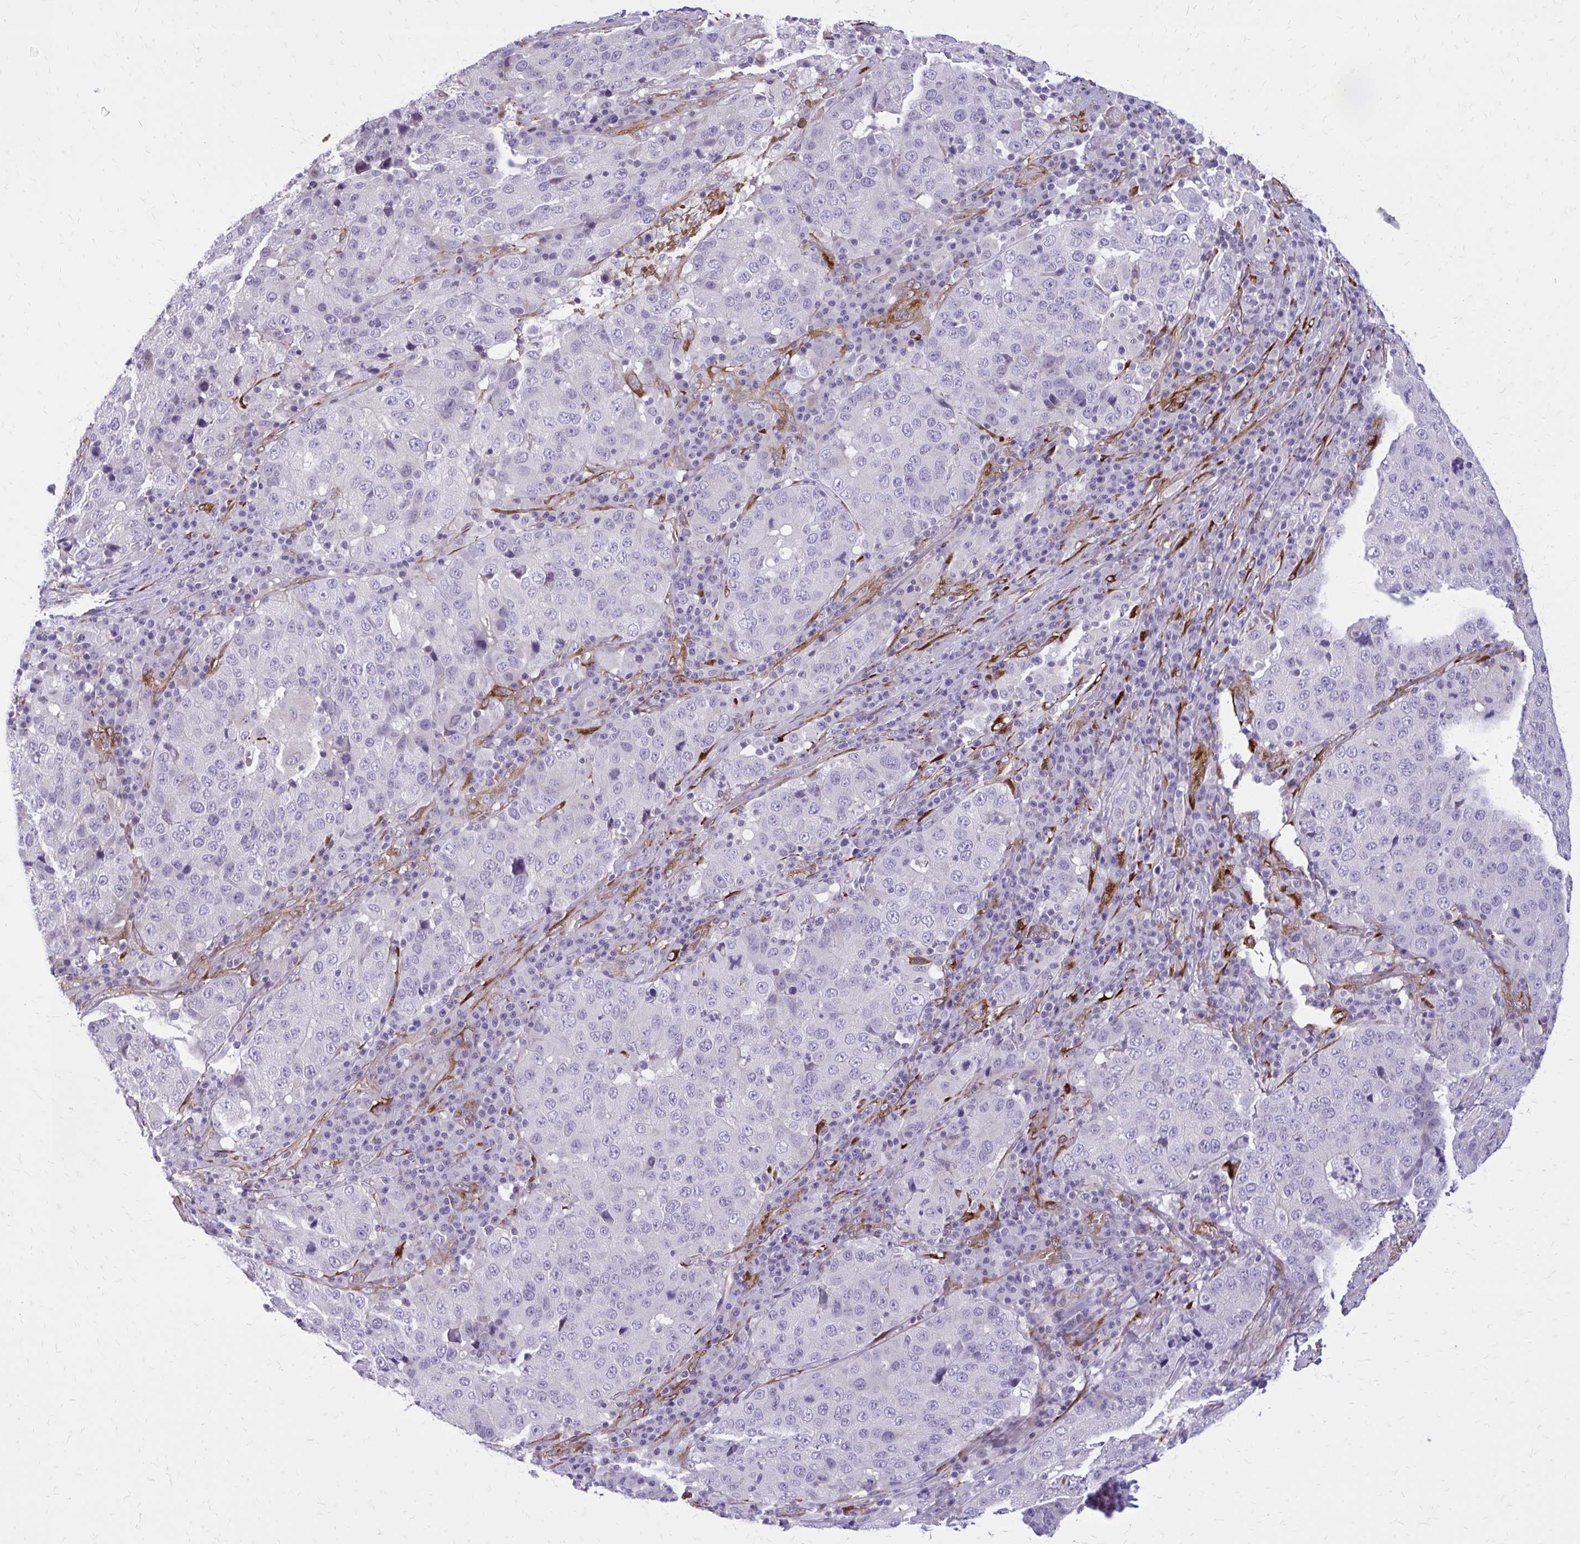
{"staining": {"intensity": "negative", "quantity": "none", "location": "none"}, "tissue": "stomach cancer", "cell_type": "Tumor cells", "image_type": "cancer", "snomed": [{"axis": "morphology", "description": "Adenocarcinoma, NOS"}, {"axis": "topography", "description": "Stomach"}], "caption": "A photomicrograph of stomach cancer (adenocarcinoma) stained for a protein reveals no brown staining in tumor cells. (DAB (3,3'-diaminobenzidine) IHC visualized using brightfield microscopy, high magnification).", "gene": "BEND5", "patient": {"sex": "male", "age": 71}}